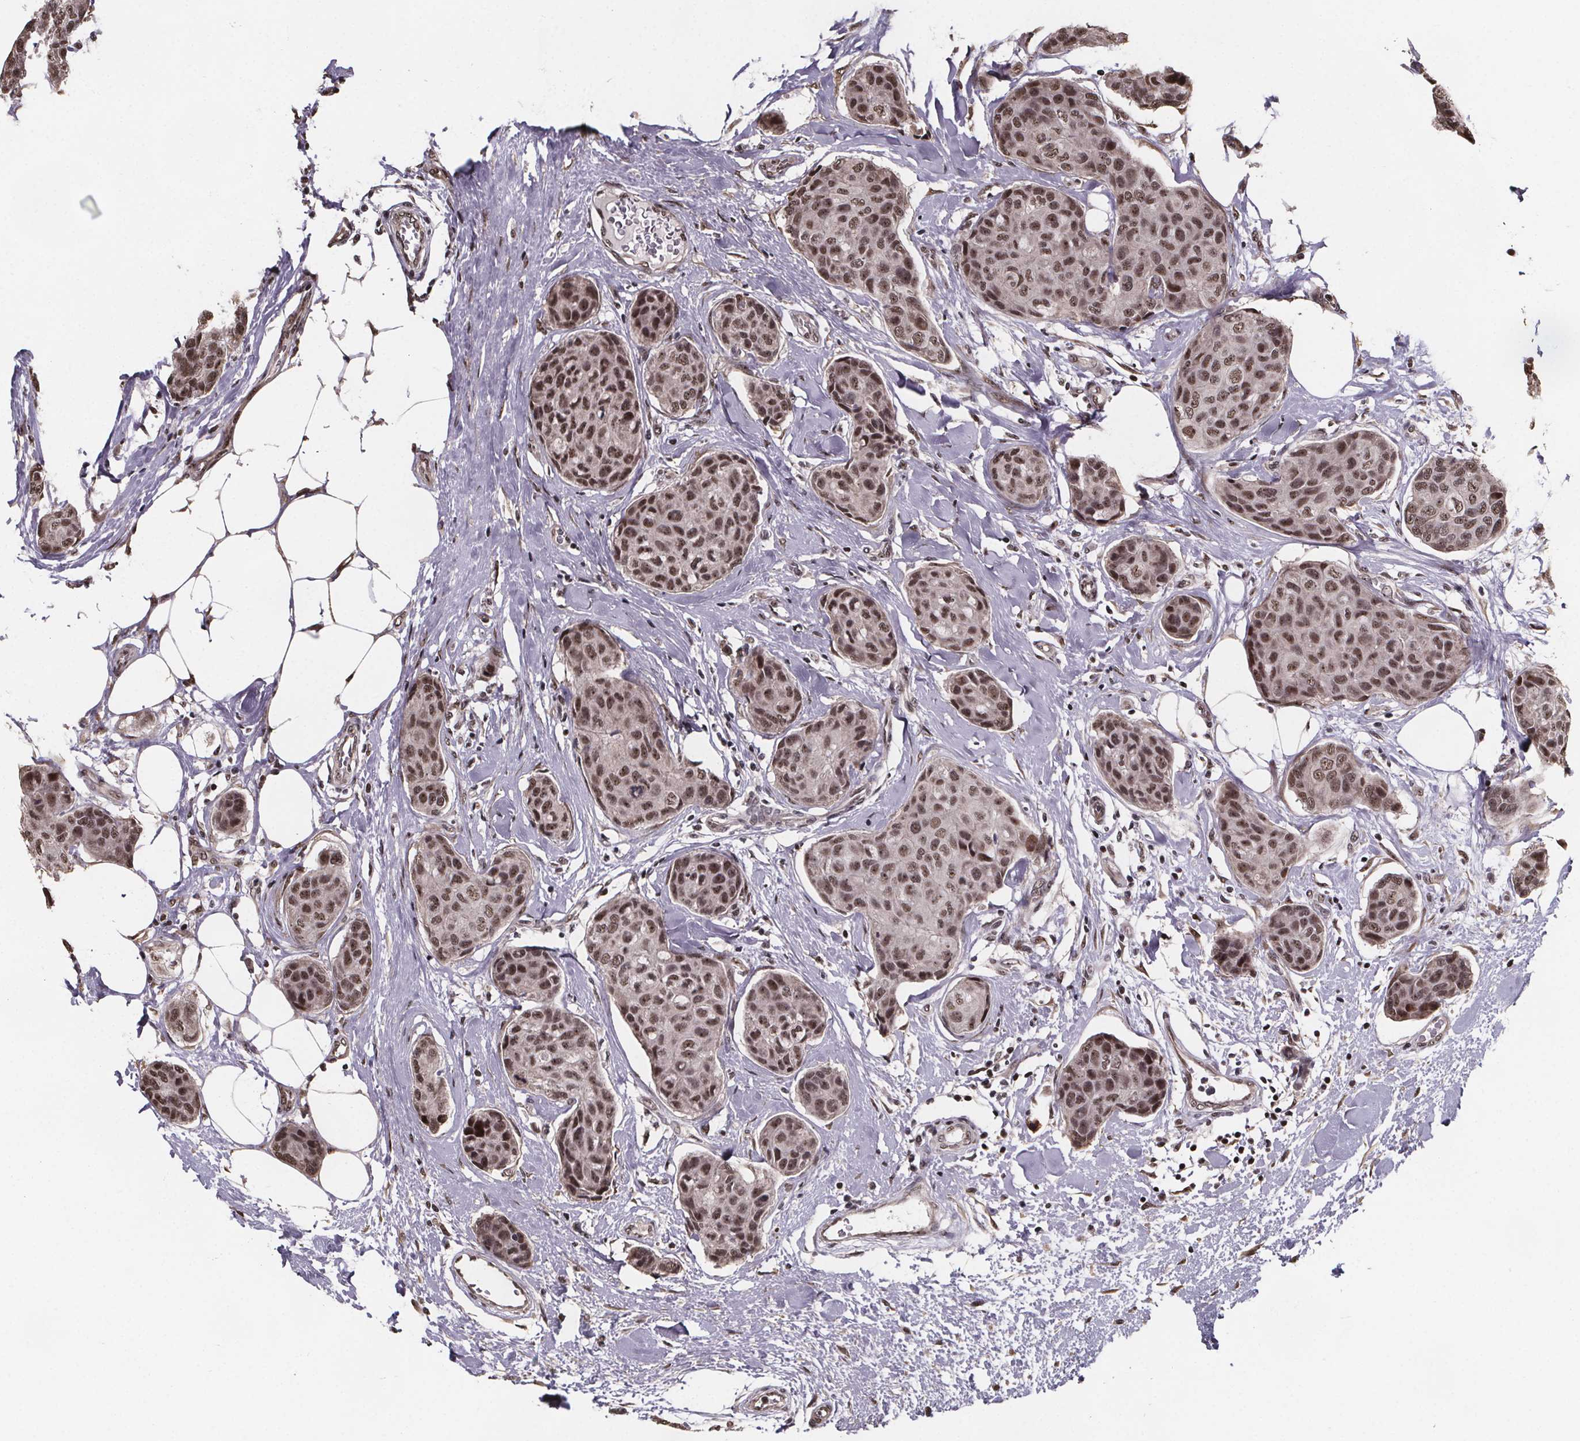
{"staining": {"intensity": "moderate", "quantity": ">75%", "location": "nuclear"}, "tissue": "breast cancer", "cell_type": "Tumor cells", "image_type": "cancer", "snomed": [{"axis": "morphology", "description": "Duct carcinoma"}, {"axis": "topography", "description": "Breast"}], "caption": "IHC (DAB (3,3'-diaminobenzidine)) staining of breast cancer (infiltrating ductal carcinoma) exhibits moderate nuclear protein staining in about >75% of tumor cells. The staining was performed using DAB, with brown indicating positive protein expression. Nuclei are stained blue with hematoxylin.", "gene": "U2SURP", "patient": {"sex": "female", "age": 80}}